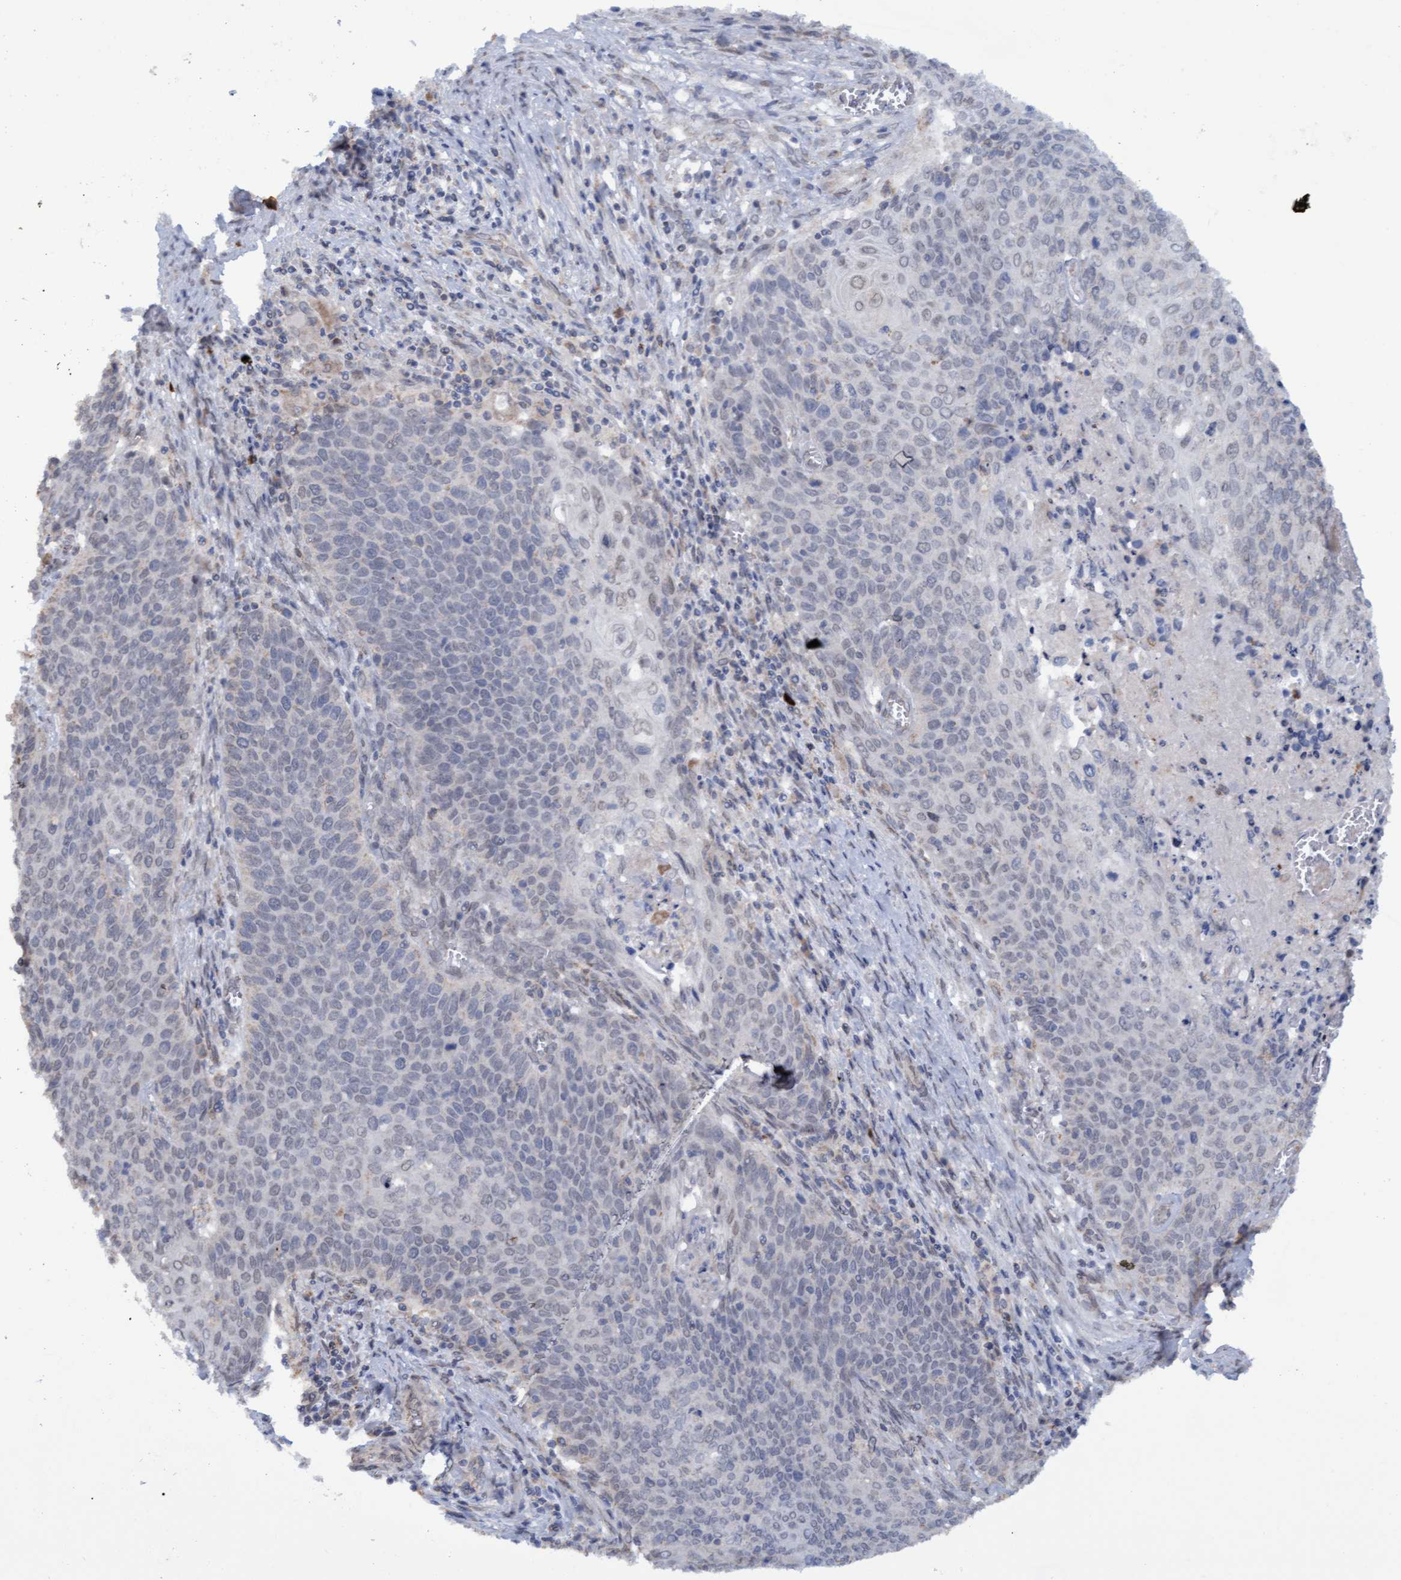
{"staining": {"intensity": "negative", "quantity": "none", "location": "none"}, "tissue": "cervical cancer", "cell_type": "Tumor cells", "image_type": "cancer", "snomed": [{"axis": "morphology", "description": "Squamous cell carcinoma, NOS"}, {"axis": "topography", "description": "Cervix"}], "caption": "There is no significant expression in tumor cells of squamous cell carcinoma (cervical). (DAB immunohistochemistry (IHC) visualized using brightfield microscopy, high magnification).", "gene": "MGLL", "patient": {"sex": "female", "age": 39}}